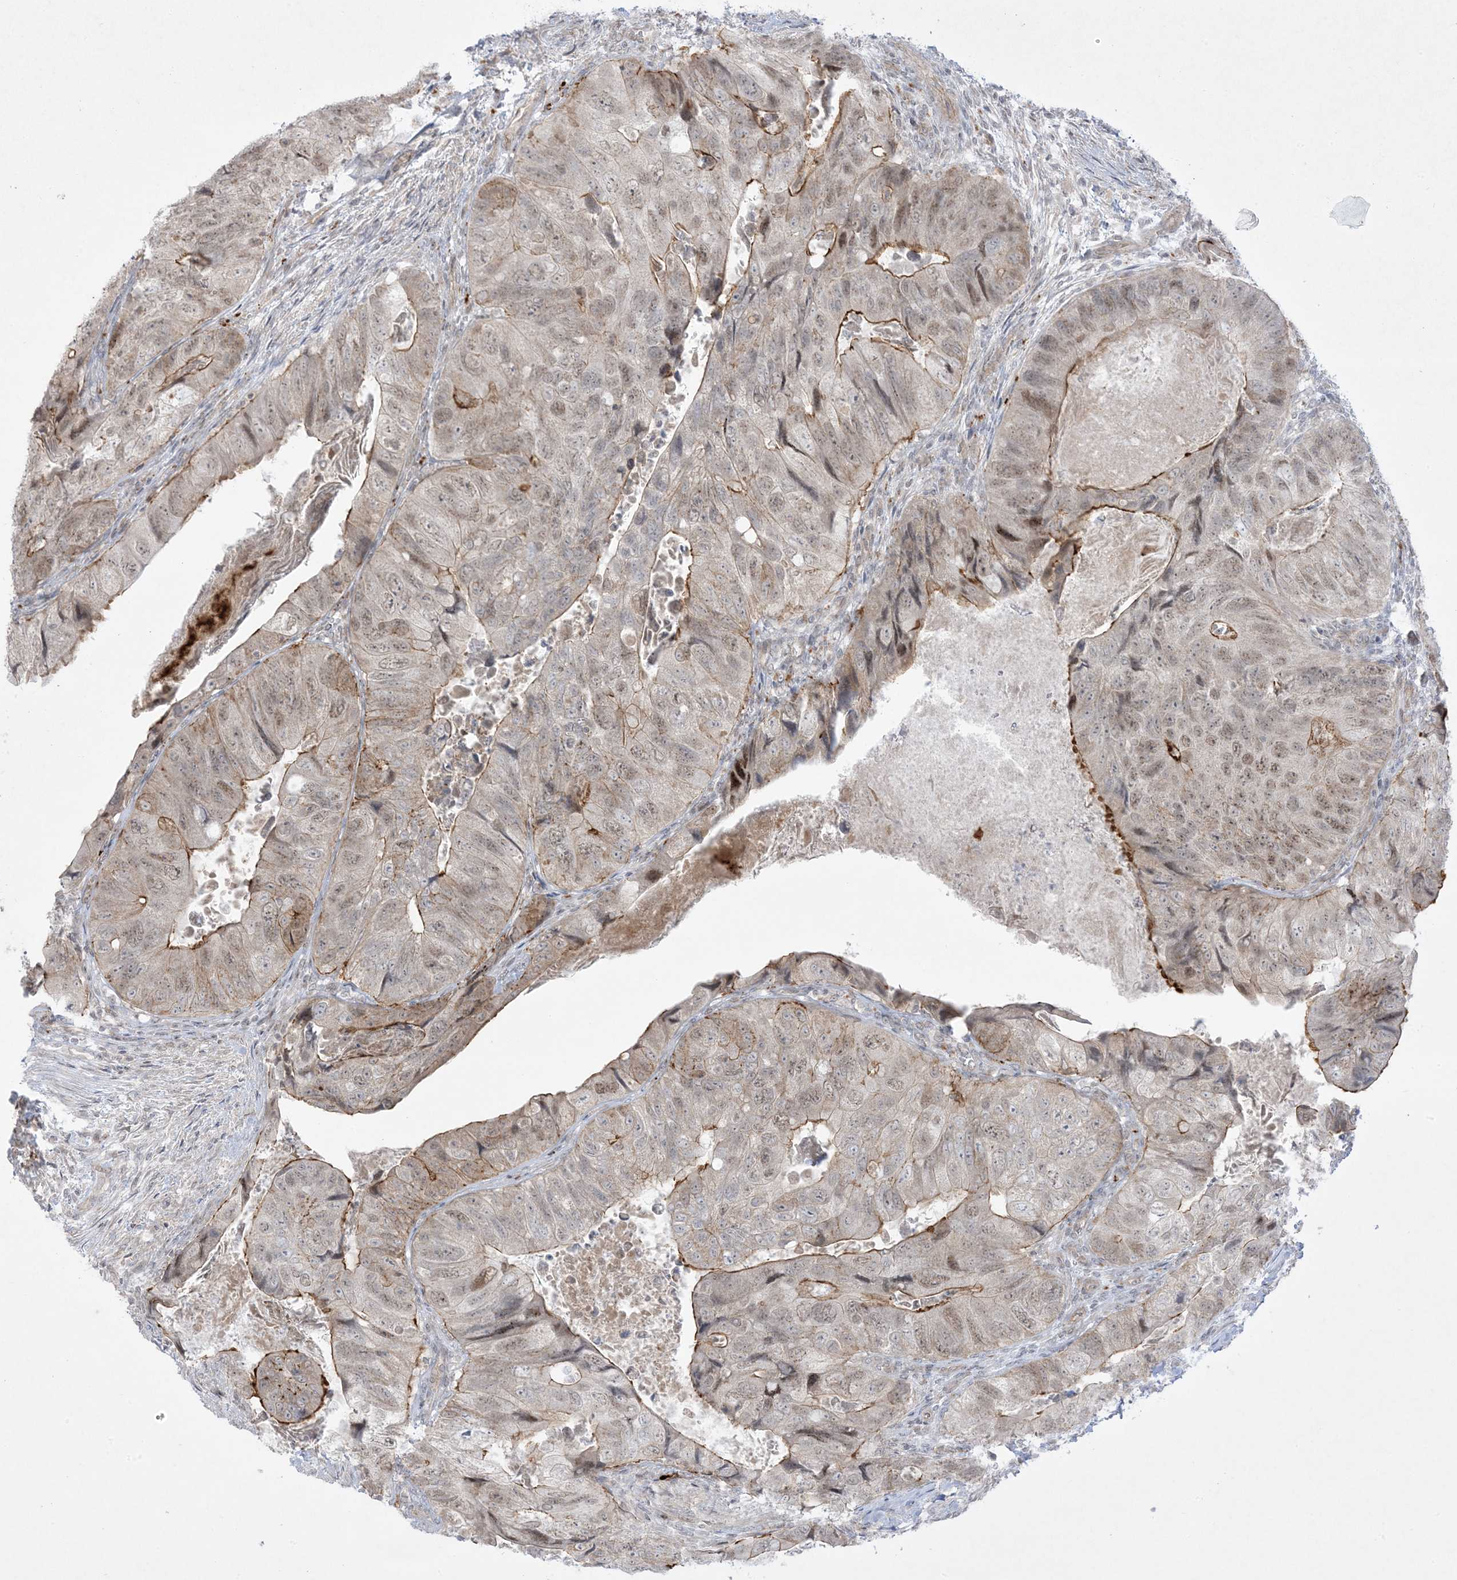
{"staining": {"intensity": "moderate", "quantity": "25%-75%", "location": "cytoplasmic/membranous,nuclear"}, "tissue": "colorectal cancer", "cell_type": "Tumor cells", "image_type": "cancer", "snomed": [{"axis": "morphology", "description": "Adenocarcinoma, NOS"}, {"axis": "topography", "description": "Rectum"}], "caption": "Immunohistochemistry of colorectal cancer exhibits medium levels of moderate cytoplasmic/membranous and nuclear staining in about 25%-75% of tumor cells. Using DAB (brown) and hematoxylin (blue) stains, captured at high magnification using brightfield microscopy.", "gene": "PTK6", "patient": {"sex": "male", "age": 63}}